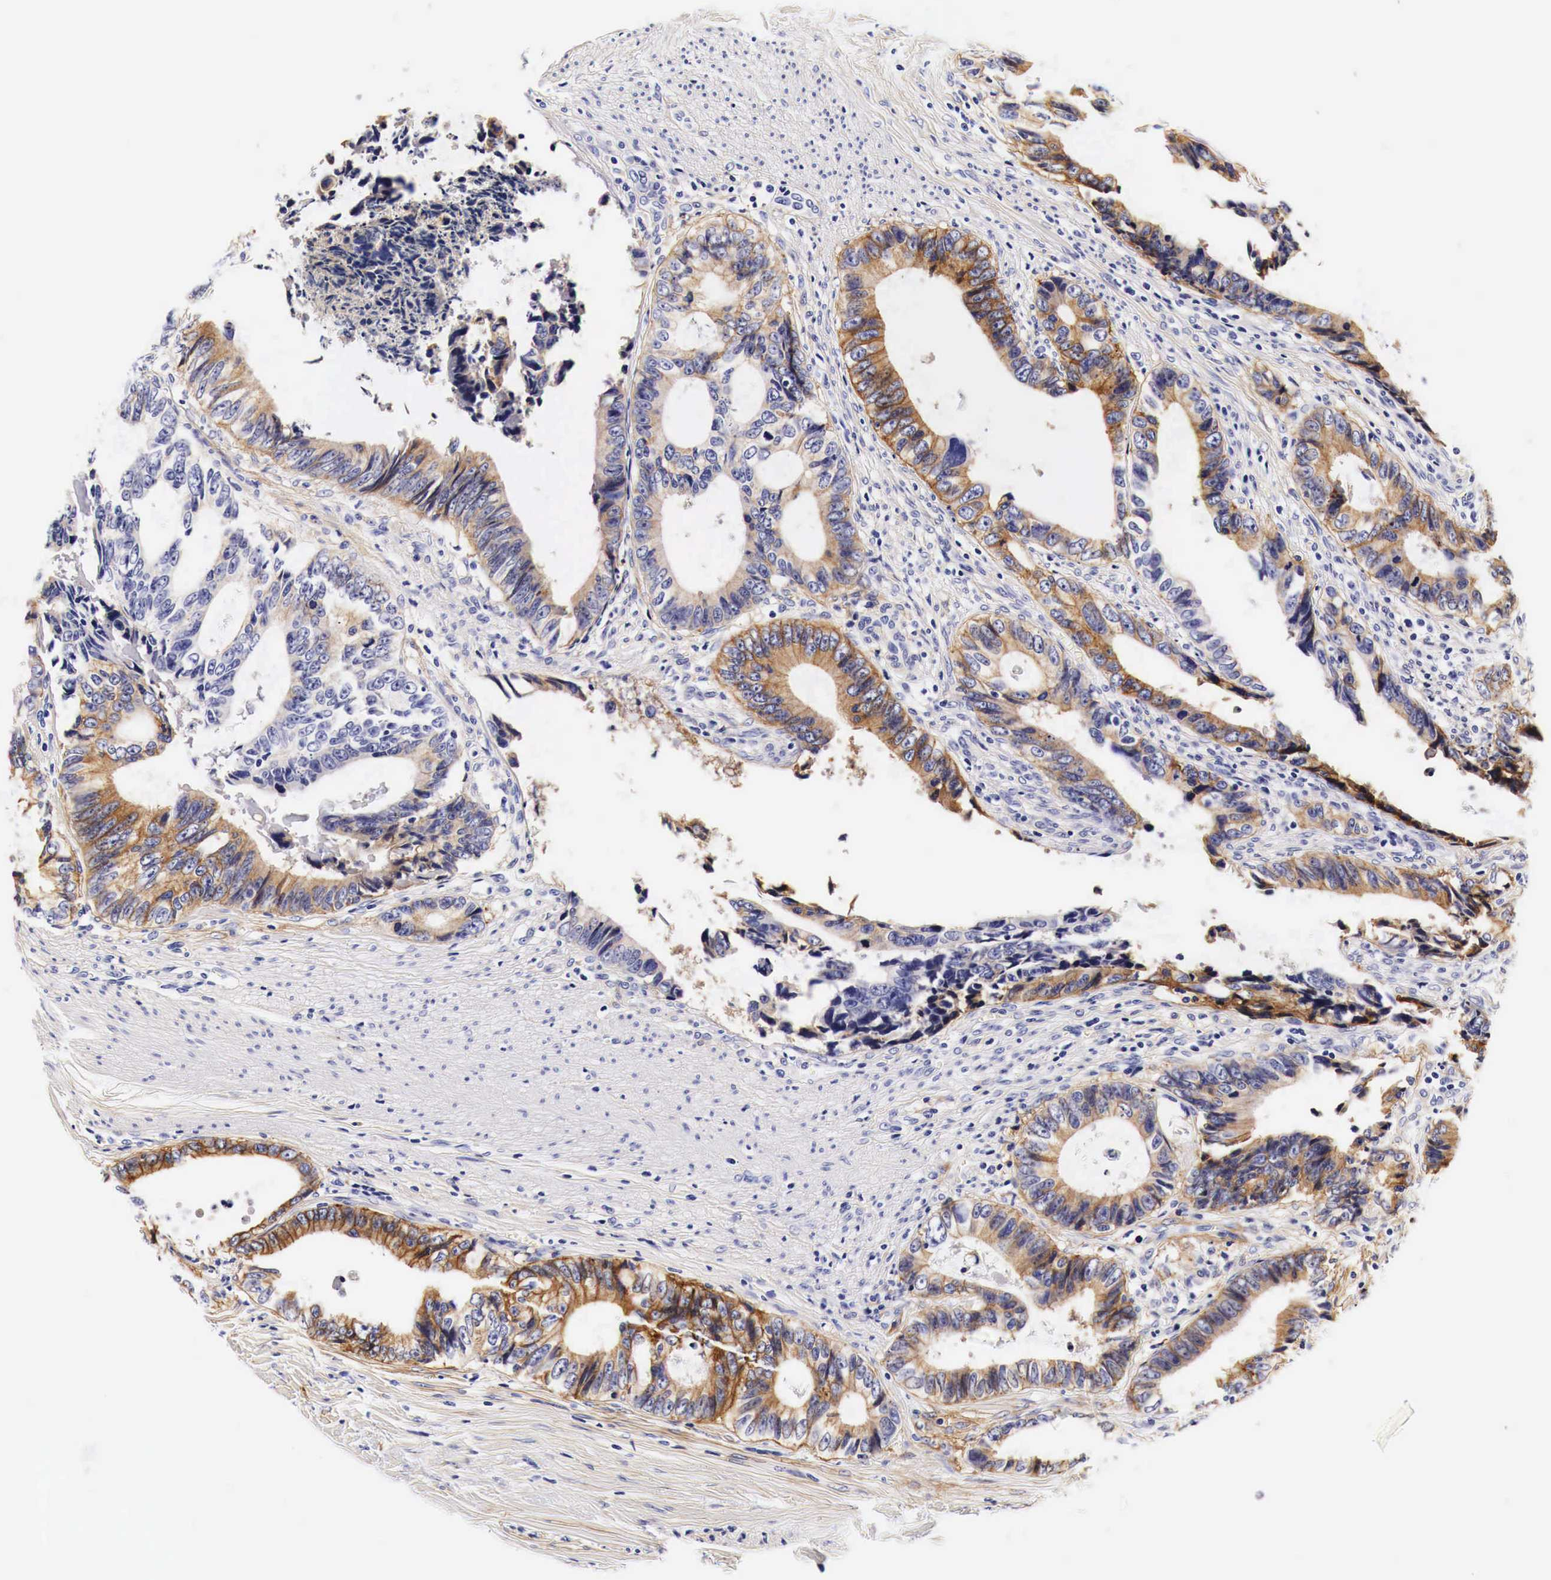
{"staining": {"intensity": "moderate", "quantity": "25%-75%", "location": "cytoplasmic/membranous"}, "tissue": "colorectal cancer", "cell_type": "Tumor cells", "image_type": "cancer", "snomed": [{"axis": "morphology", "description": "Adenocarcinoma, NOS"}, {"axis": "topography", "description": "Rectum"}], "caption": "Immunohistochemical staining of human colorectal adenocarcinoma exhibits medium levels of moderate cytoplasmic/membranous expression in approximately 25%-75% of tumor cells. The staining was performed using DAB to visualize the protein expression in brown, while the nuclei were stained in blue with hematoxylin (Magnification: 20x).", "gene": "EGFR", "patient": {"sex": "female", "age": 98}}